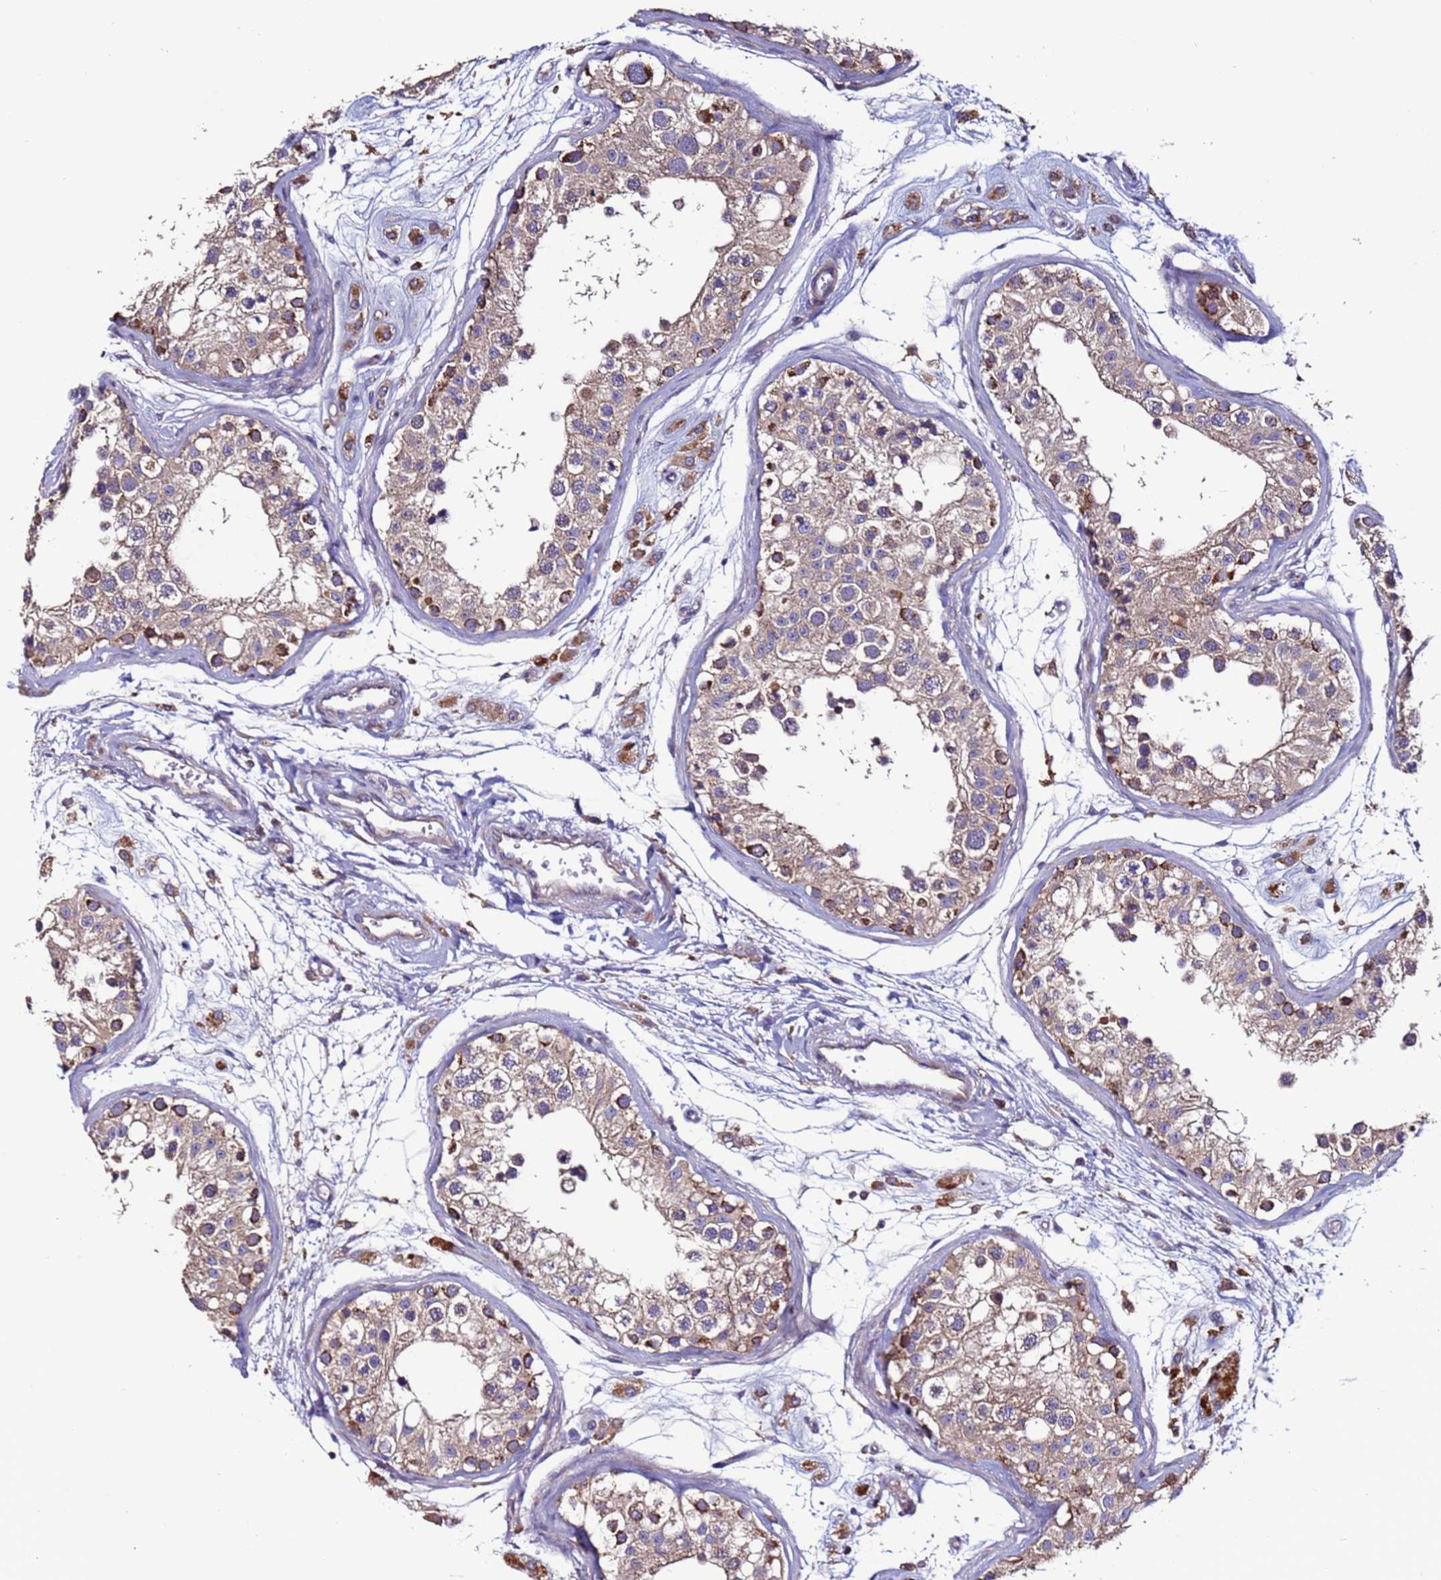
{"staining": {"intensity": "moderate", "quantity": ">75%", "location": "cytoplasmic/membranous"}, "tissue": "testis", "cell_type": "Cells in seminiferous ducts", "image_type": "normal", "snomed": [{"axis": "morphology", "description": "Normal tissue, NOS"}, {"axis": "morphology", "description": "Adenocarcinoma, metastatic, NOS"}, {"axis": "topography", "description": "Testis"}], "caption": "Protein staining of benign testis demonstrates moderate cytoplasmic/membranous staining in about >75% of cells in seminiferous ducts. (brown staining indicates protein expression, while blue staining denotes nuclei).", "gene": "CEP55", "patient": {"sex": "male", "age": 26}}